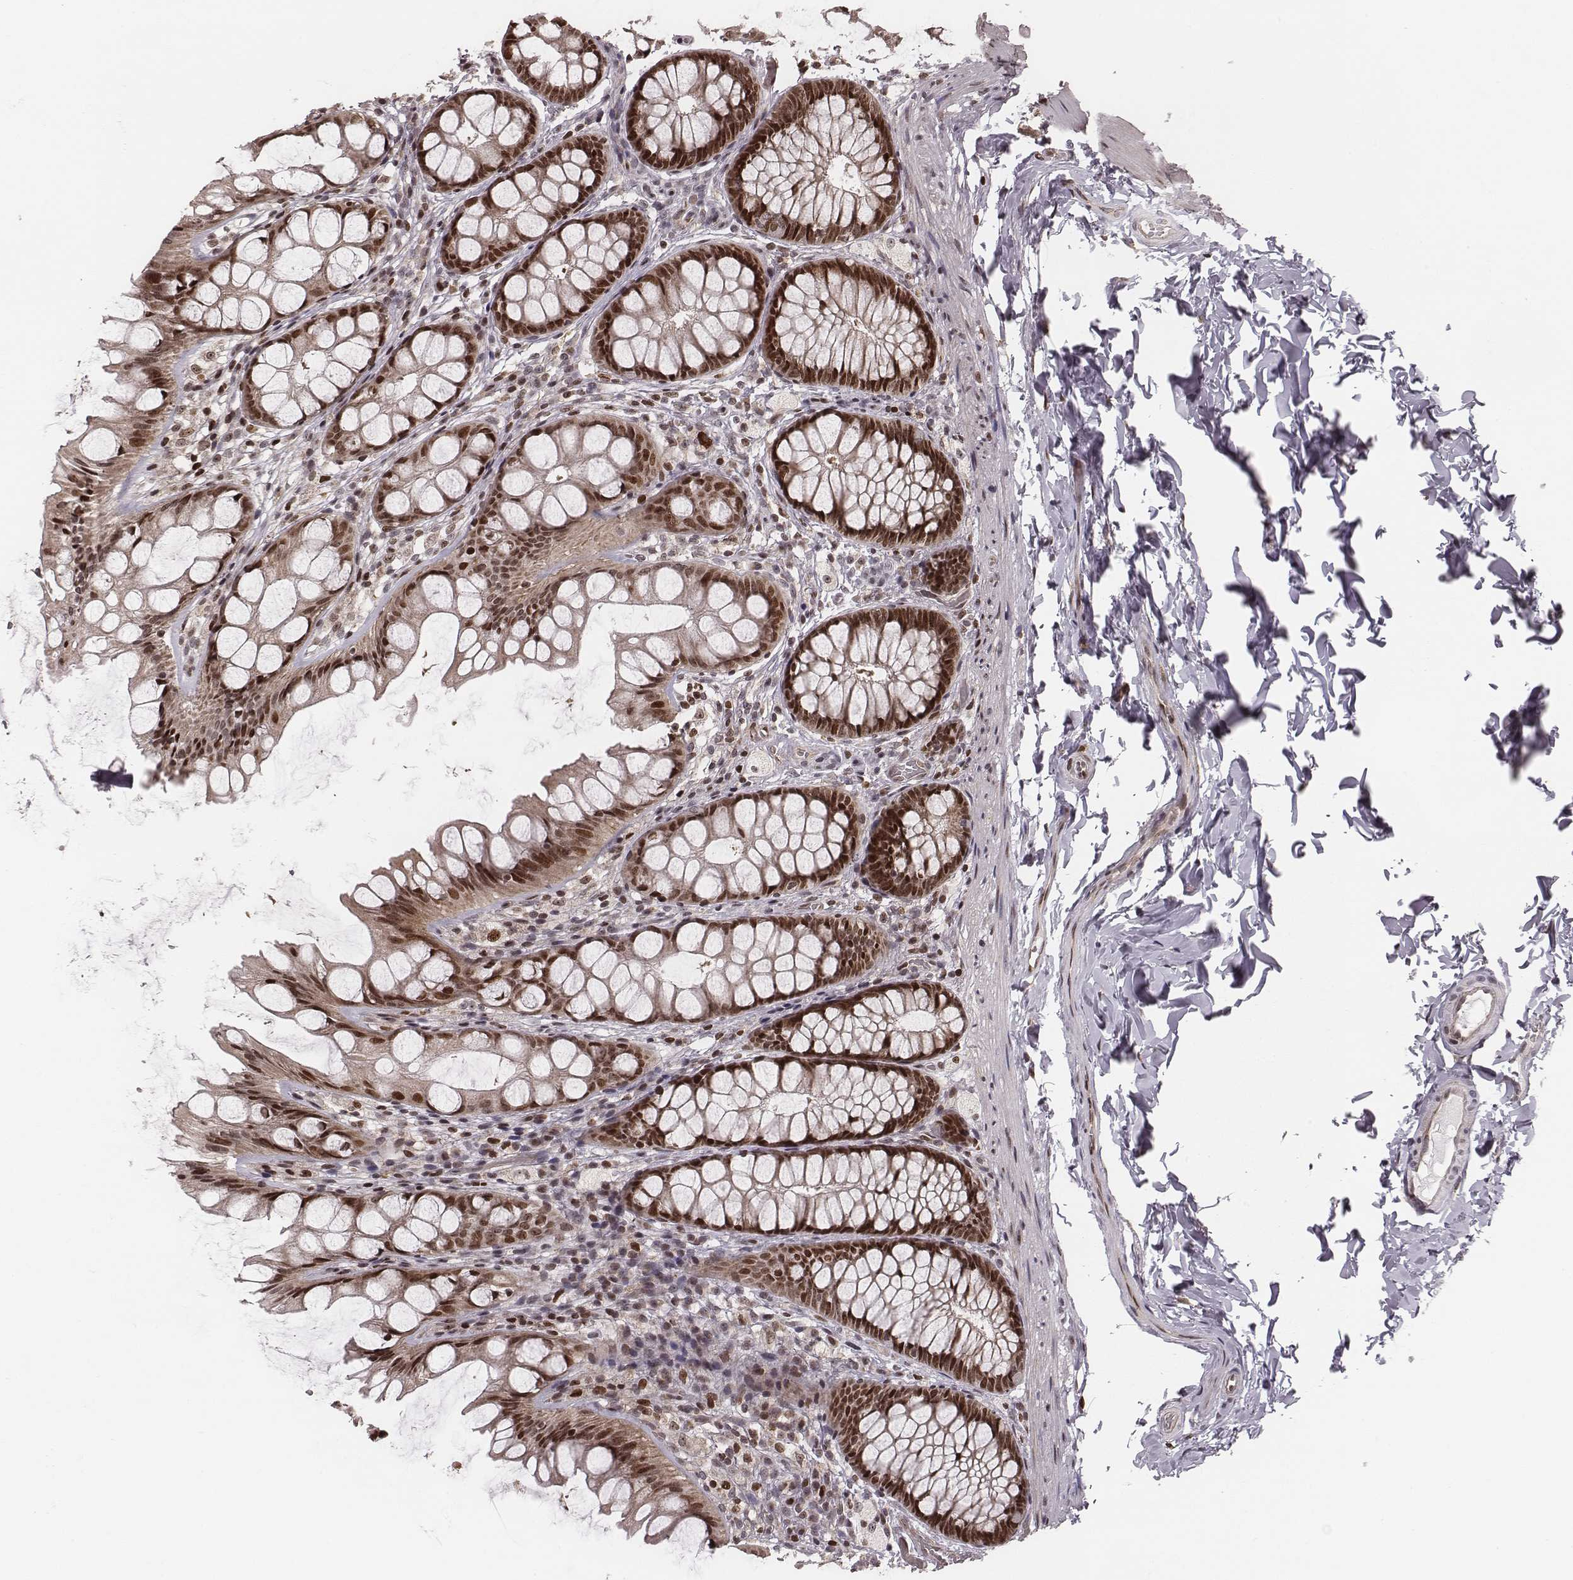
{"staining": {"intensity": "weak", "quantity": "25%-75%", "location": "nuclear"}, "tissue": "colon", "cell_type": "Endothelial cells", "image_type": "normal", "snomed": [{"axis": "morphology", "description": "Normal tissue, NOS"}, {"axis": "topography", "description": "Colon"}], "caption": "Normal colon displays weak nuclear expression in about 25%-75% of endothelial cells Using DAB (brown) and hematoxylin (blue) stains, captured at high magnification using brightfield microscopy..", "gene": "VRK3", "patient": {"sex": "male", "age": 47}}